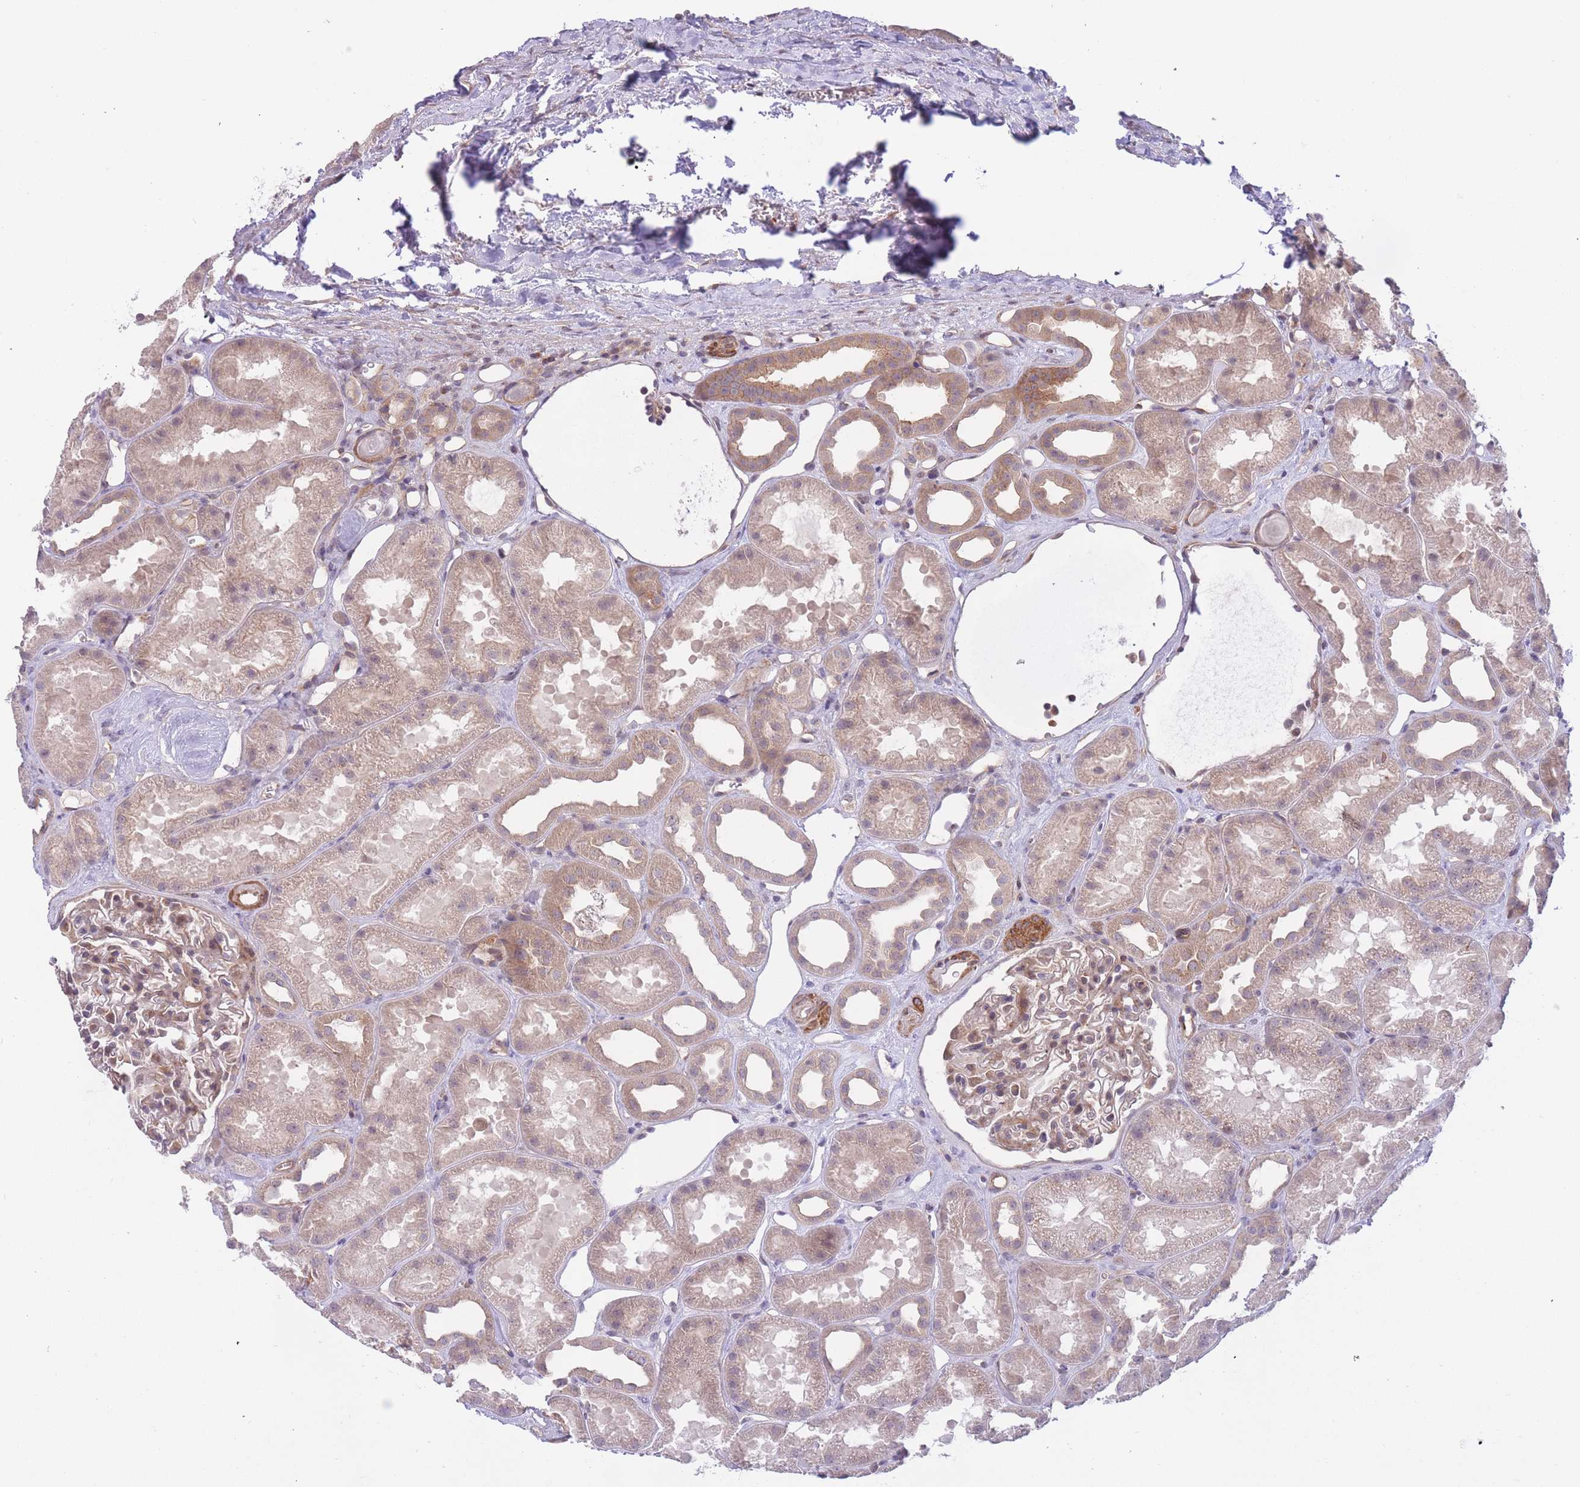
{"staining": {"intensity": "weak", "quantity": "<25%", "location": "cytoplasmic/membranous"}, "tissue": "kidney", "cell_type": "Cells in glomeruli", "image_type": "normal", "snomed": [{"axis": "morphology", "description": "Normal tissue, NOS"}, {"axis": "topography", "description": "Kidney"}], "caption": "IHC image of normal kidney: kidney stained with DAB reveals no significant protein positivity in cells in glomeruli.", "gene": "FUT3", "patient": {"sex": "male", "age": 61}}